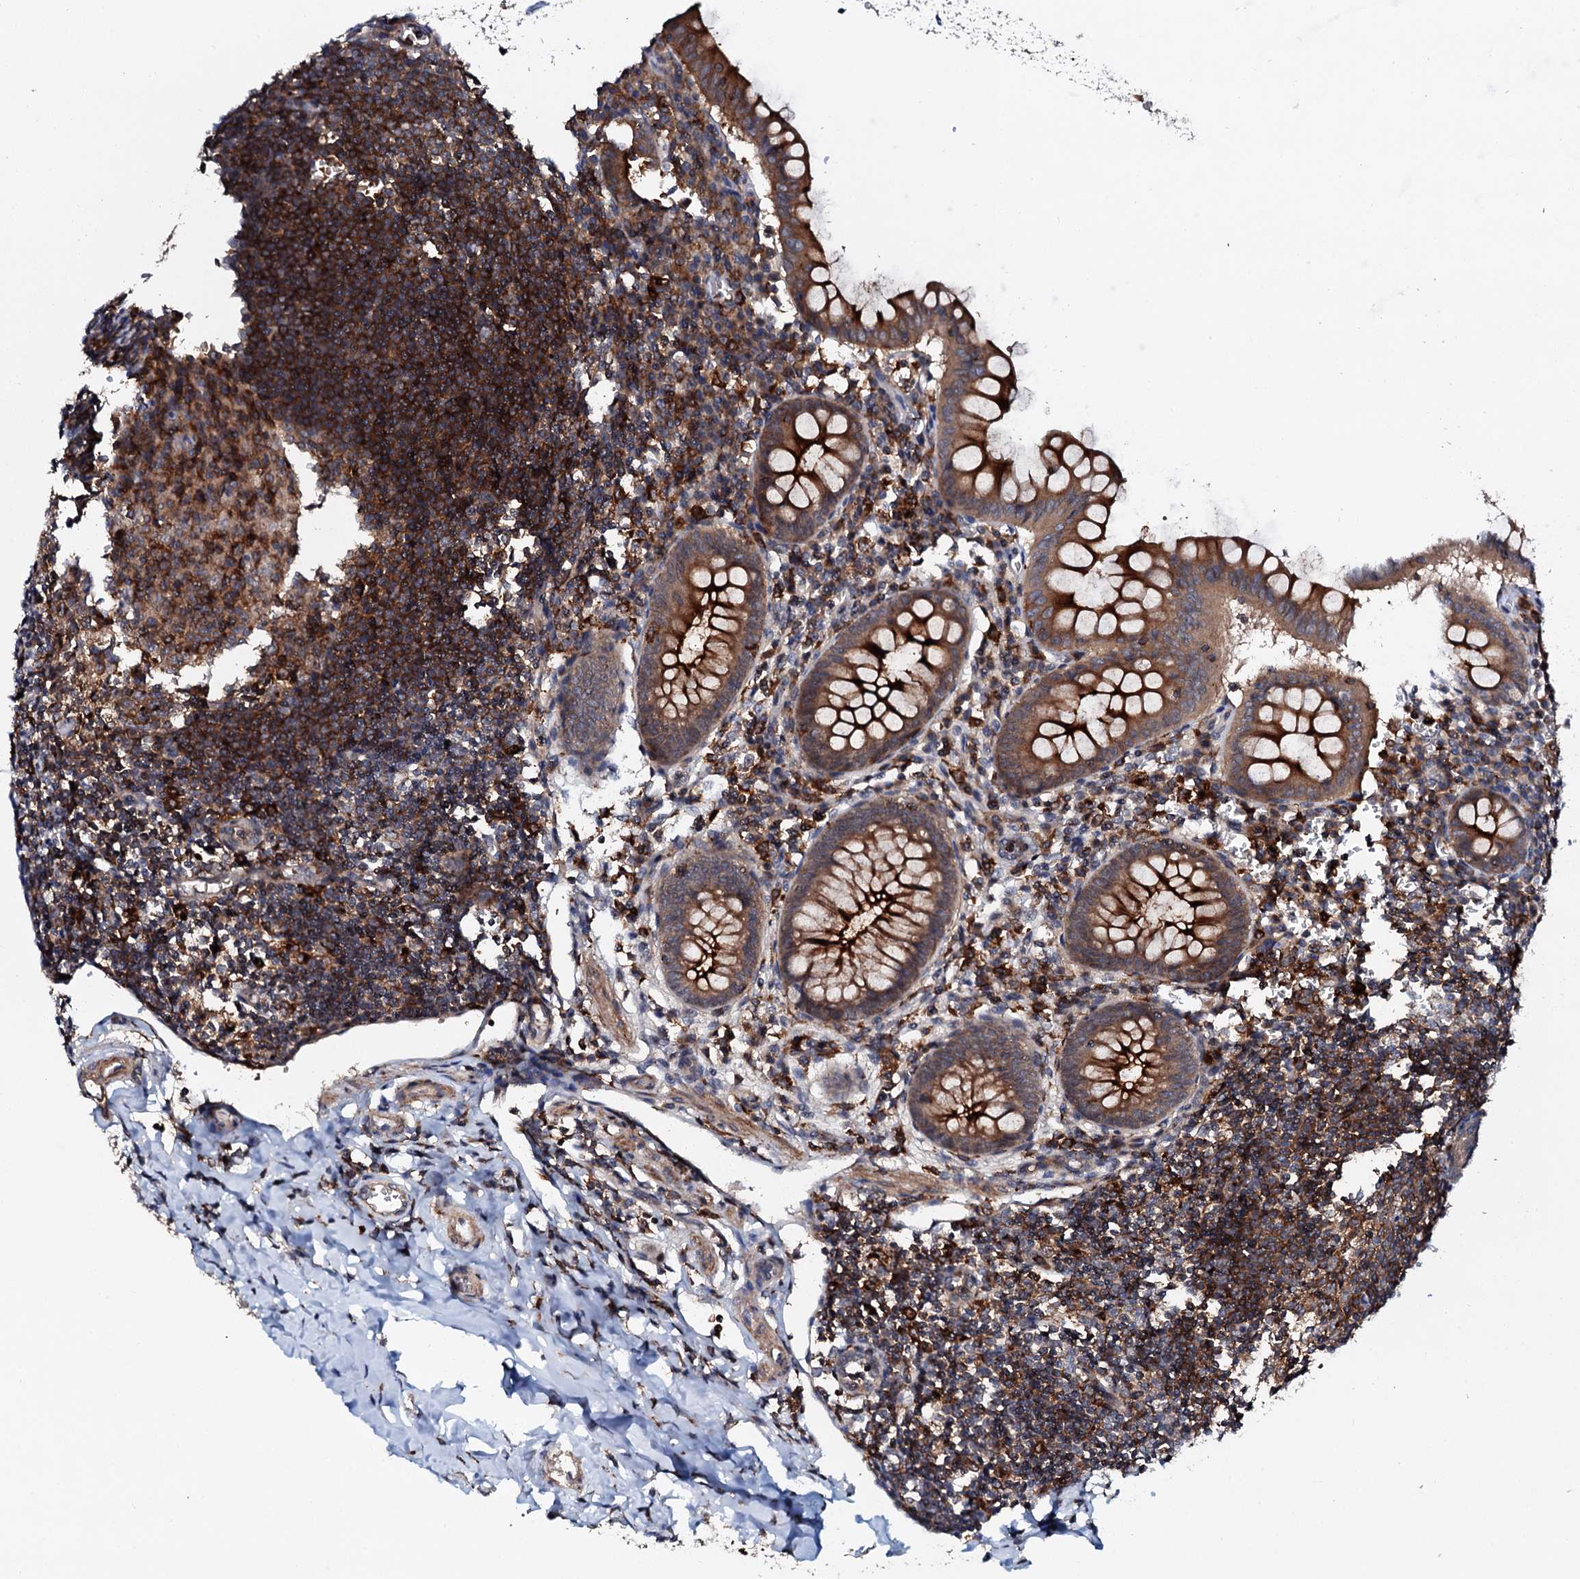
{"staining": {"intensity": "strong", "quantity": ">75%", "location": "cytoplasmic/membranous"}, "tissue": "appendix", "cell_type": "Glandular cells", "image_type": "normal", "snomed": [{"axis": "morphology", "description": "Normal tissue, NOS"}, {"axis": "topography", "description": "Appendix"}], "caption": "IHC image of benign appendix: appendix stained using immunohistochemistry (IHC) shows high levels of strong protein expression localized specifically in the cytoplasmic/membranous of glandular cells, appearing as a cytoplasmic/membranous brown color.", "gene": "VAMP8", "patient": {"sex": "female", "age": 33}}